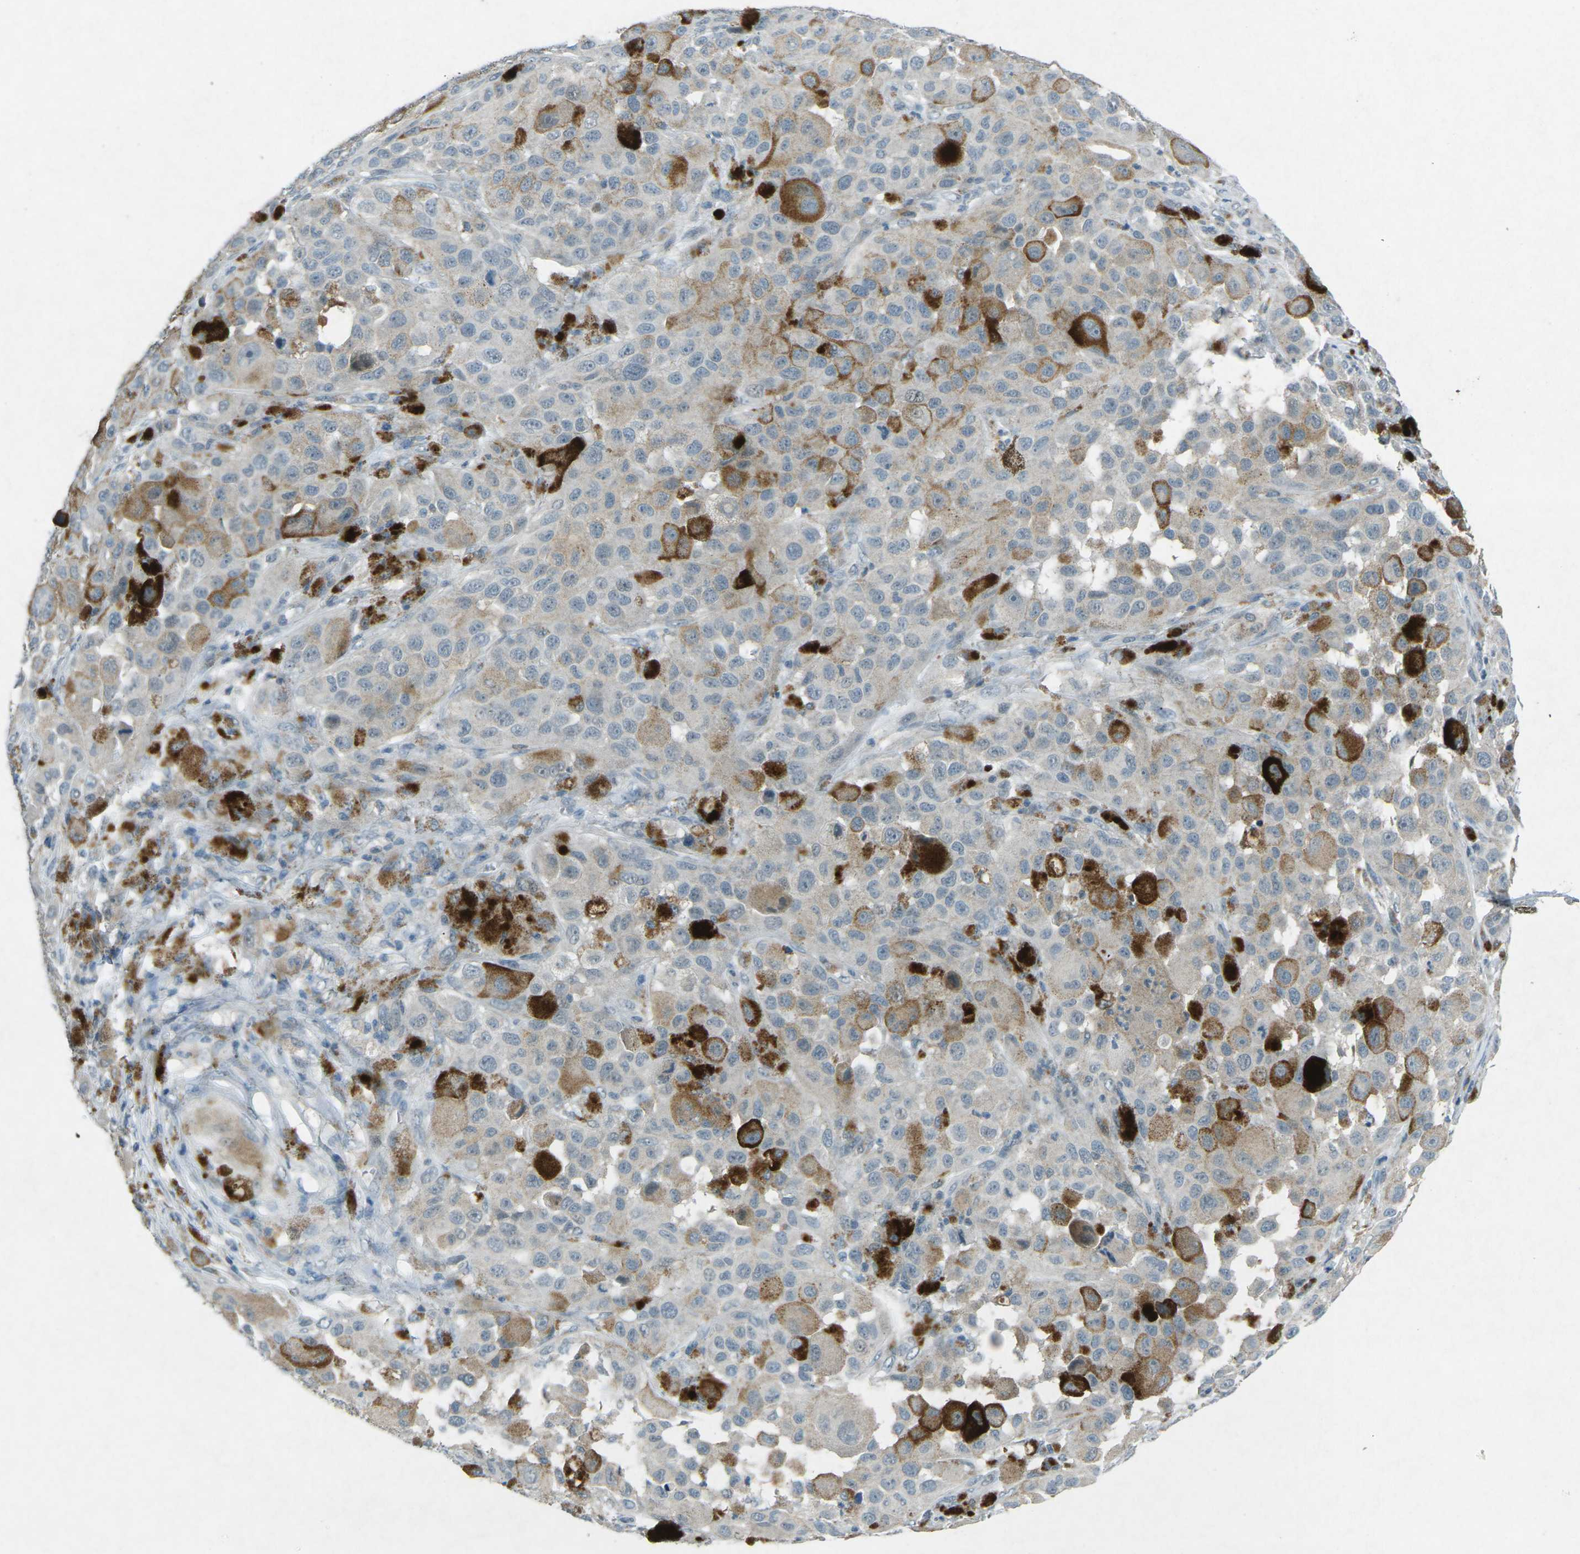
{"staining": {"intensity": "negative", "quantity": "none", "location": "none"}, "tissue": "melanoma", "cell_type": "Tumor cells", "image_type": "cancer", "snomed": [{"axis": "morphology", "description": "Malignant melanoma, NOS"}, {"axis": "topography", "description": "Skin"}], "caption": "Tumor cells are negative for brown protein staining in melanoma.", "gene": "PRKCA", "patient": {"sex": "male", "age": 96}}